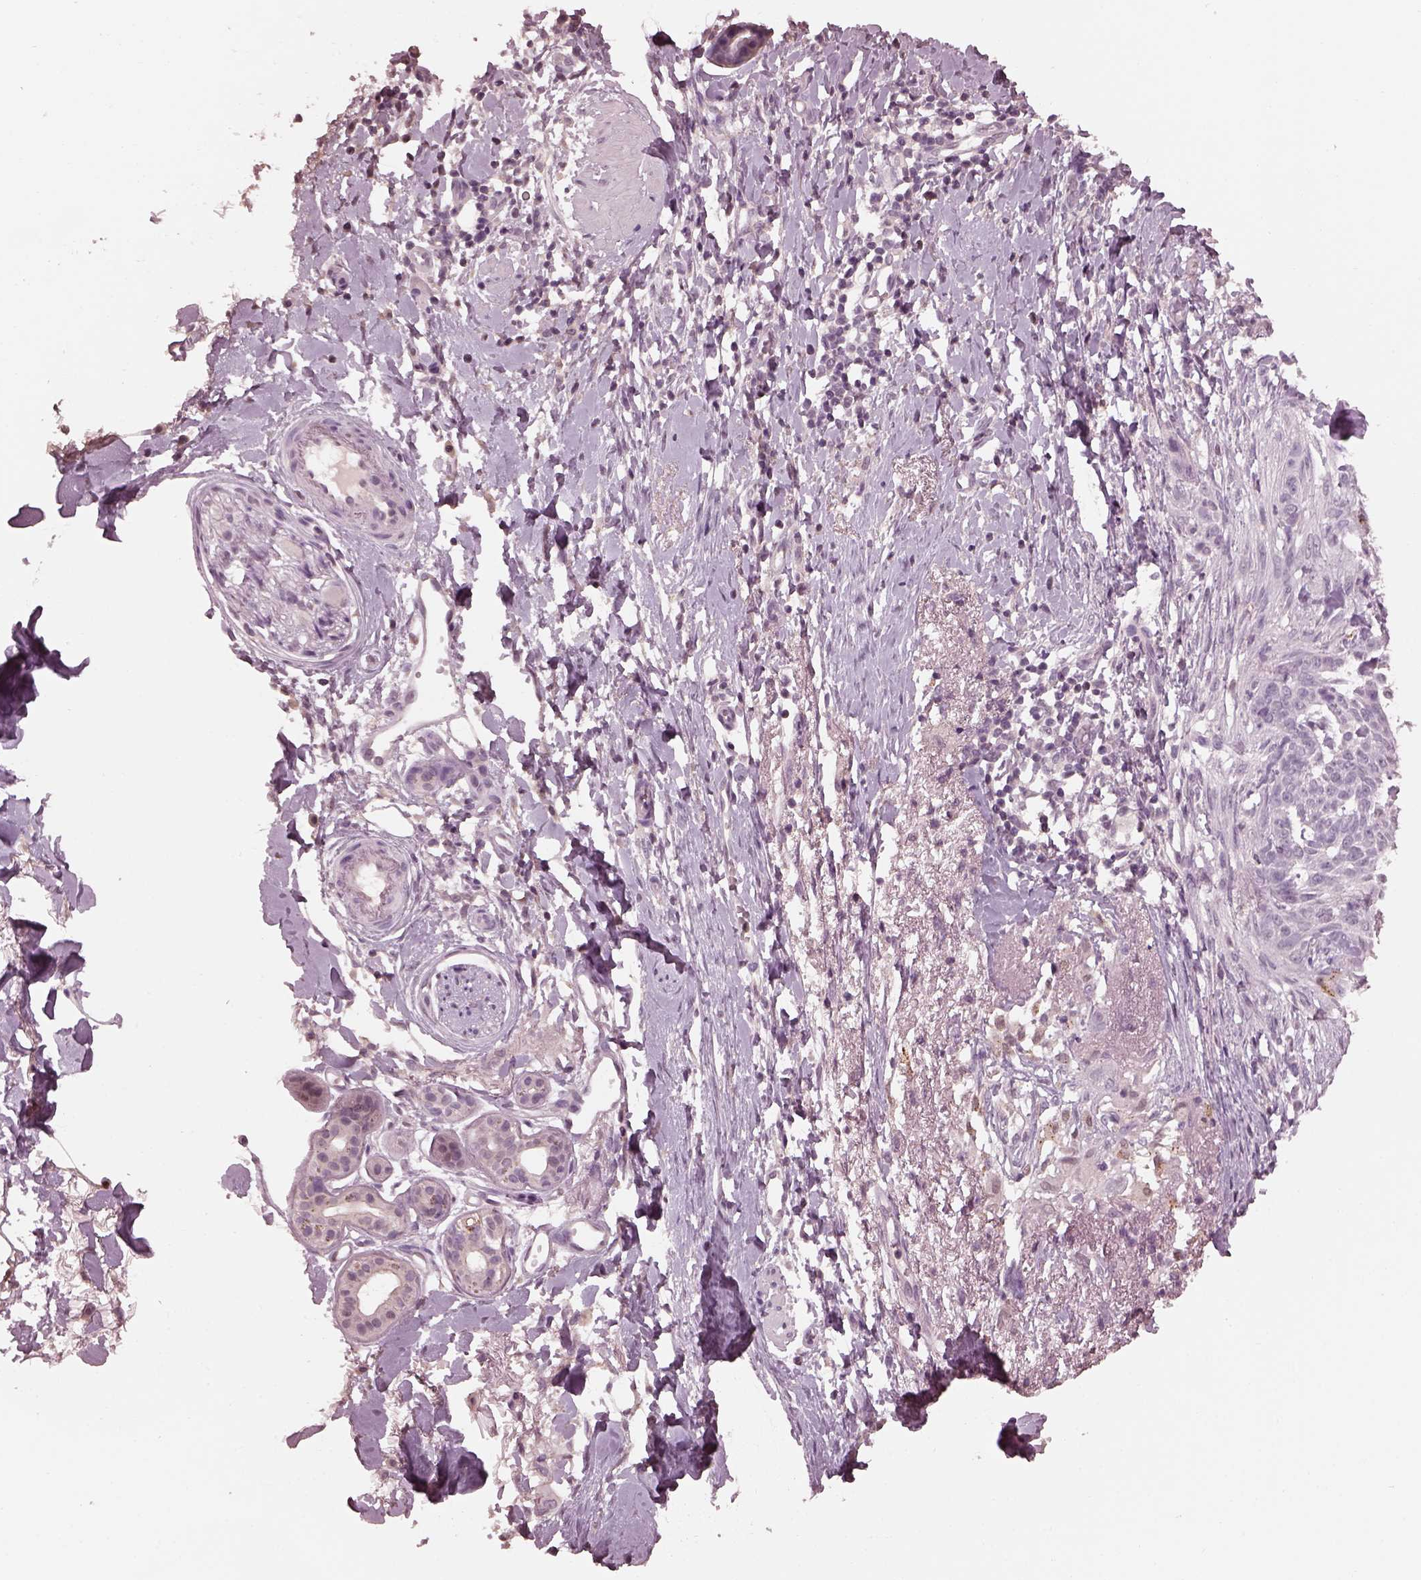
{"staining": {"intensity": "negative", "quantity": "none", "location": "none"}, "tissue": "skin cancer", "cell_type": "Tumor cells", "image_type": "cancer", "snomed": [{"axis": "morphology", "description": "Normal tissue, NOS"}, {"axis": "morphology", "description": "Basal cell carcinoma"}, {"axis": "topography", "description": "Skin"}], "caption": "Protein analysis of skin cancer reveals no significant positivity in tumor cells.", "gene": "TSKS", "patient": {"sex": "male", "age": 84}}